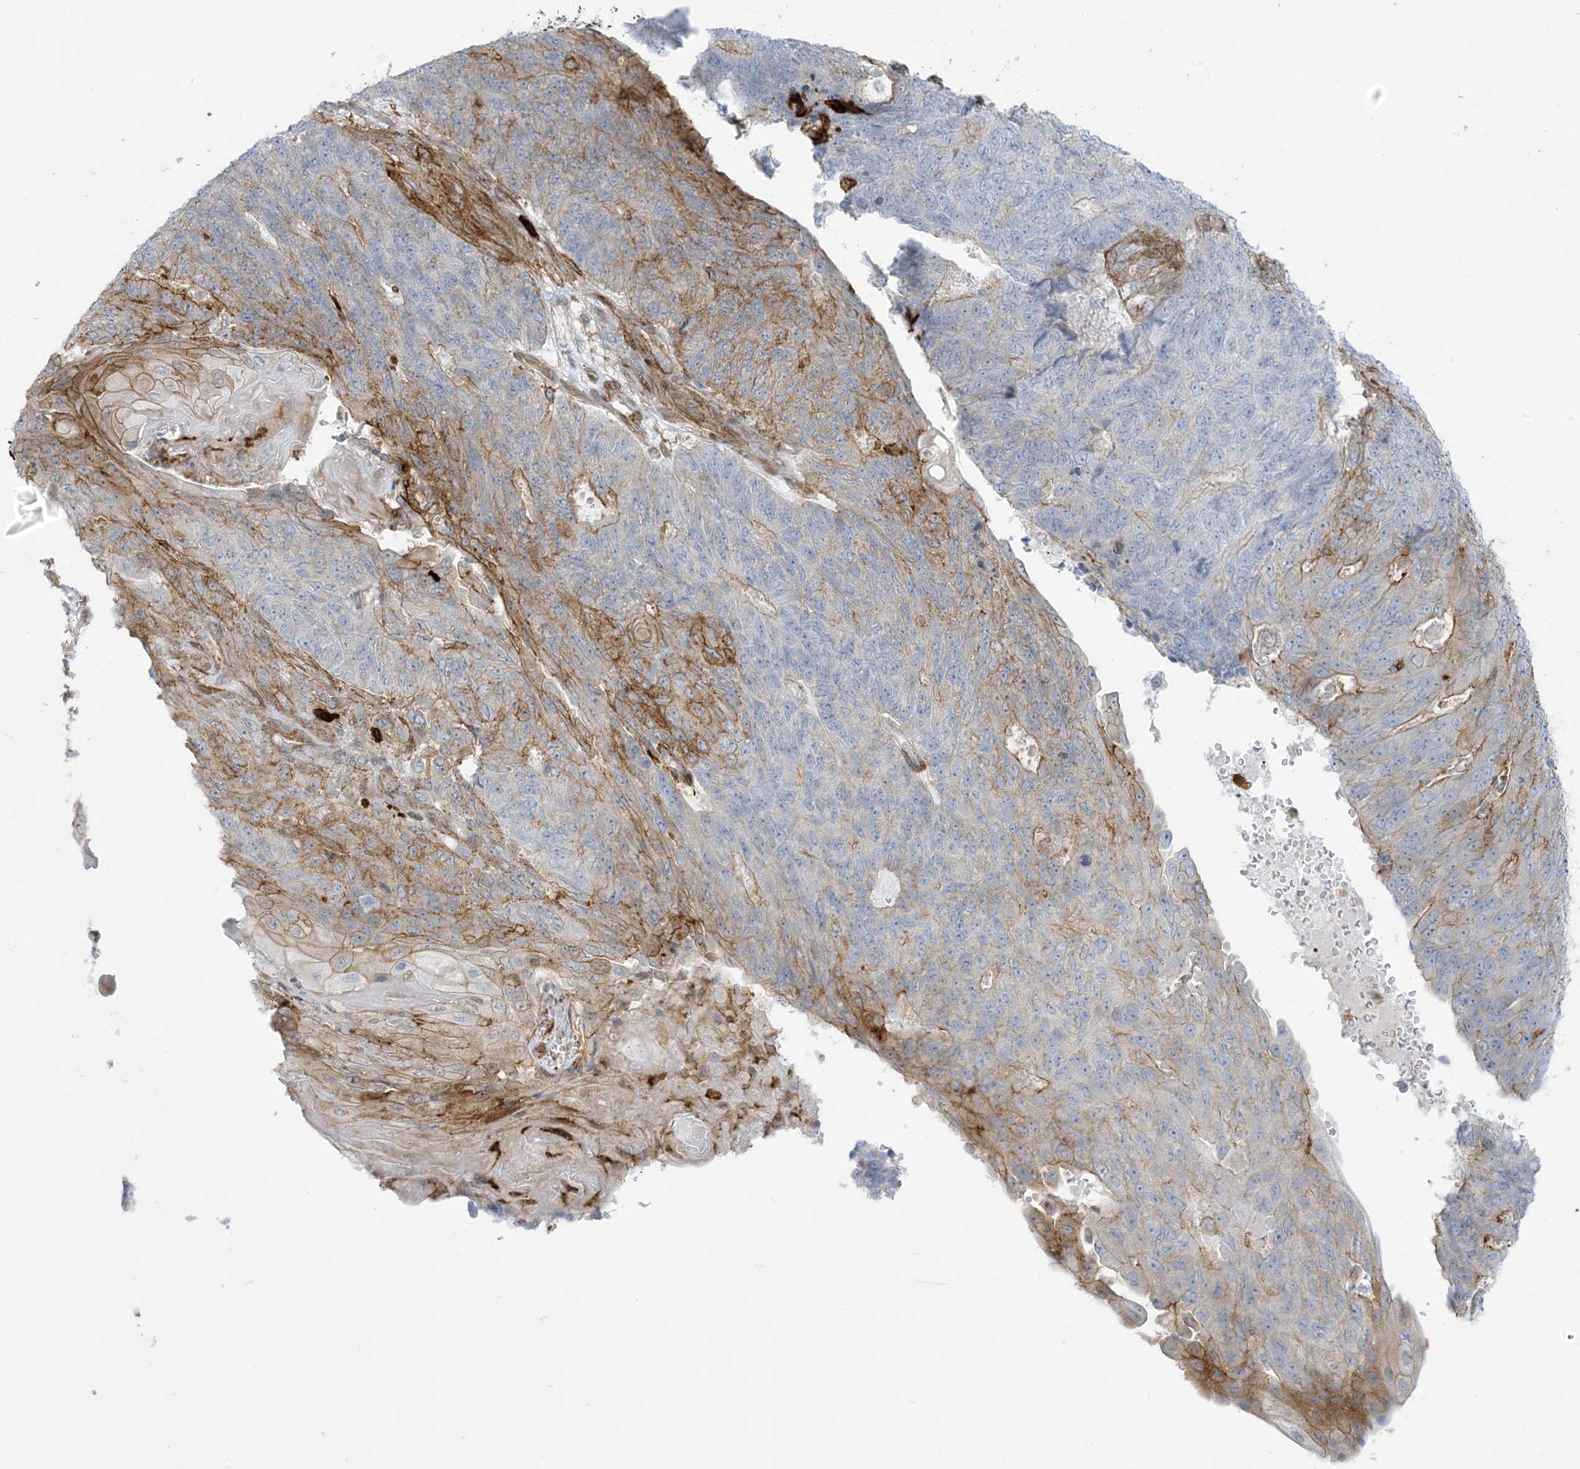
{"staining": {"intensity": "moderate", "quantity": "<25%", "location": "cytoplasmic/membranous"}, "tissue": "endometrial cancer", "cell_type": "Tumor cells", "image_type": "cancer", "snomed": [{"axis": "morphology", "description": "Adenocarcinoma, NOS"}, {"axis": "topography", "description": "Endometrium"}], "caption": "Moderate cytoplasmic/membranous protein expression is appreciated in about <25% of tumor cells in endometrial cancer.", "gene": "ICMT", "patient": {"sex": "female", "age": 32}}